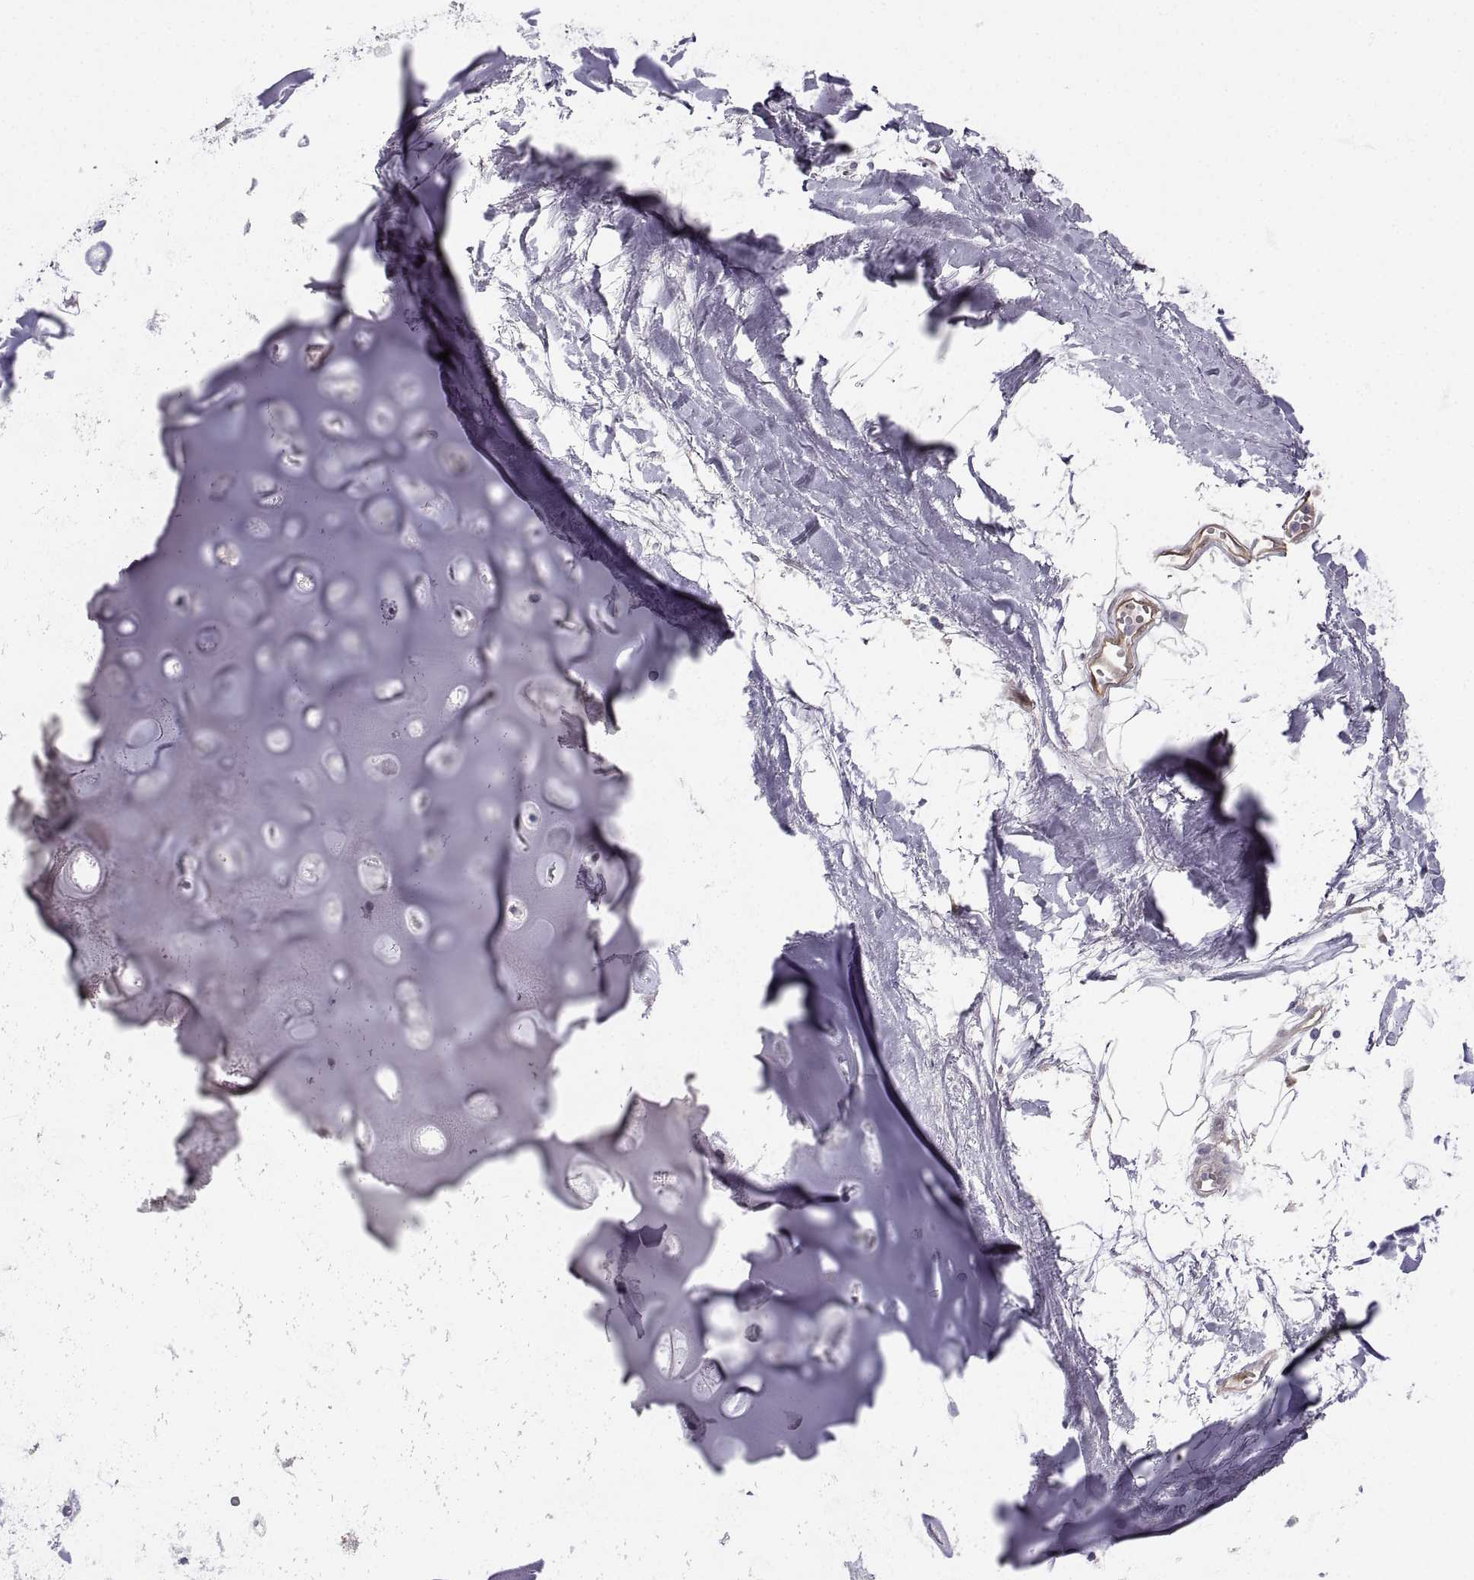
{"staining": {"intensity": "negative", "quantity": "none", "location": "none"}, "tissue": "adipose tissue", "cell_type": "Adipocytes", "image_type": "normal", "snomed": [{"axis": "morphology", "description": "Normal tissue, NOS"}, {"axis": "morphology", "description": "Squamous cell carcinoma, NOS"}, {"axis": "topography", "description": "Cartilage tissue"}, {"axis": "topography", "description": "Lung"}], "caption": "This is an immunohistochemistry micrograph of benign adipose tissue. There is no staining in adipocytes.", "gene": "PGM5", "patient": {"sex": "male", "age": 66}}